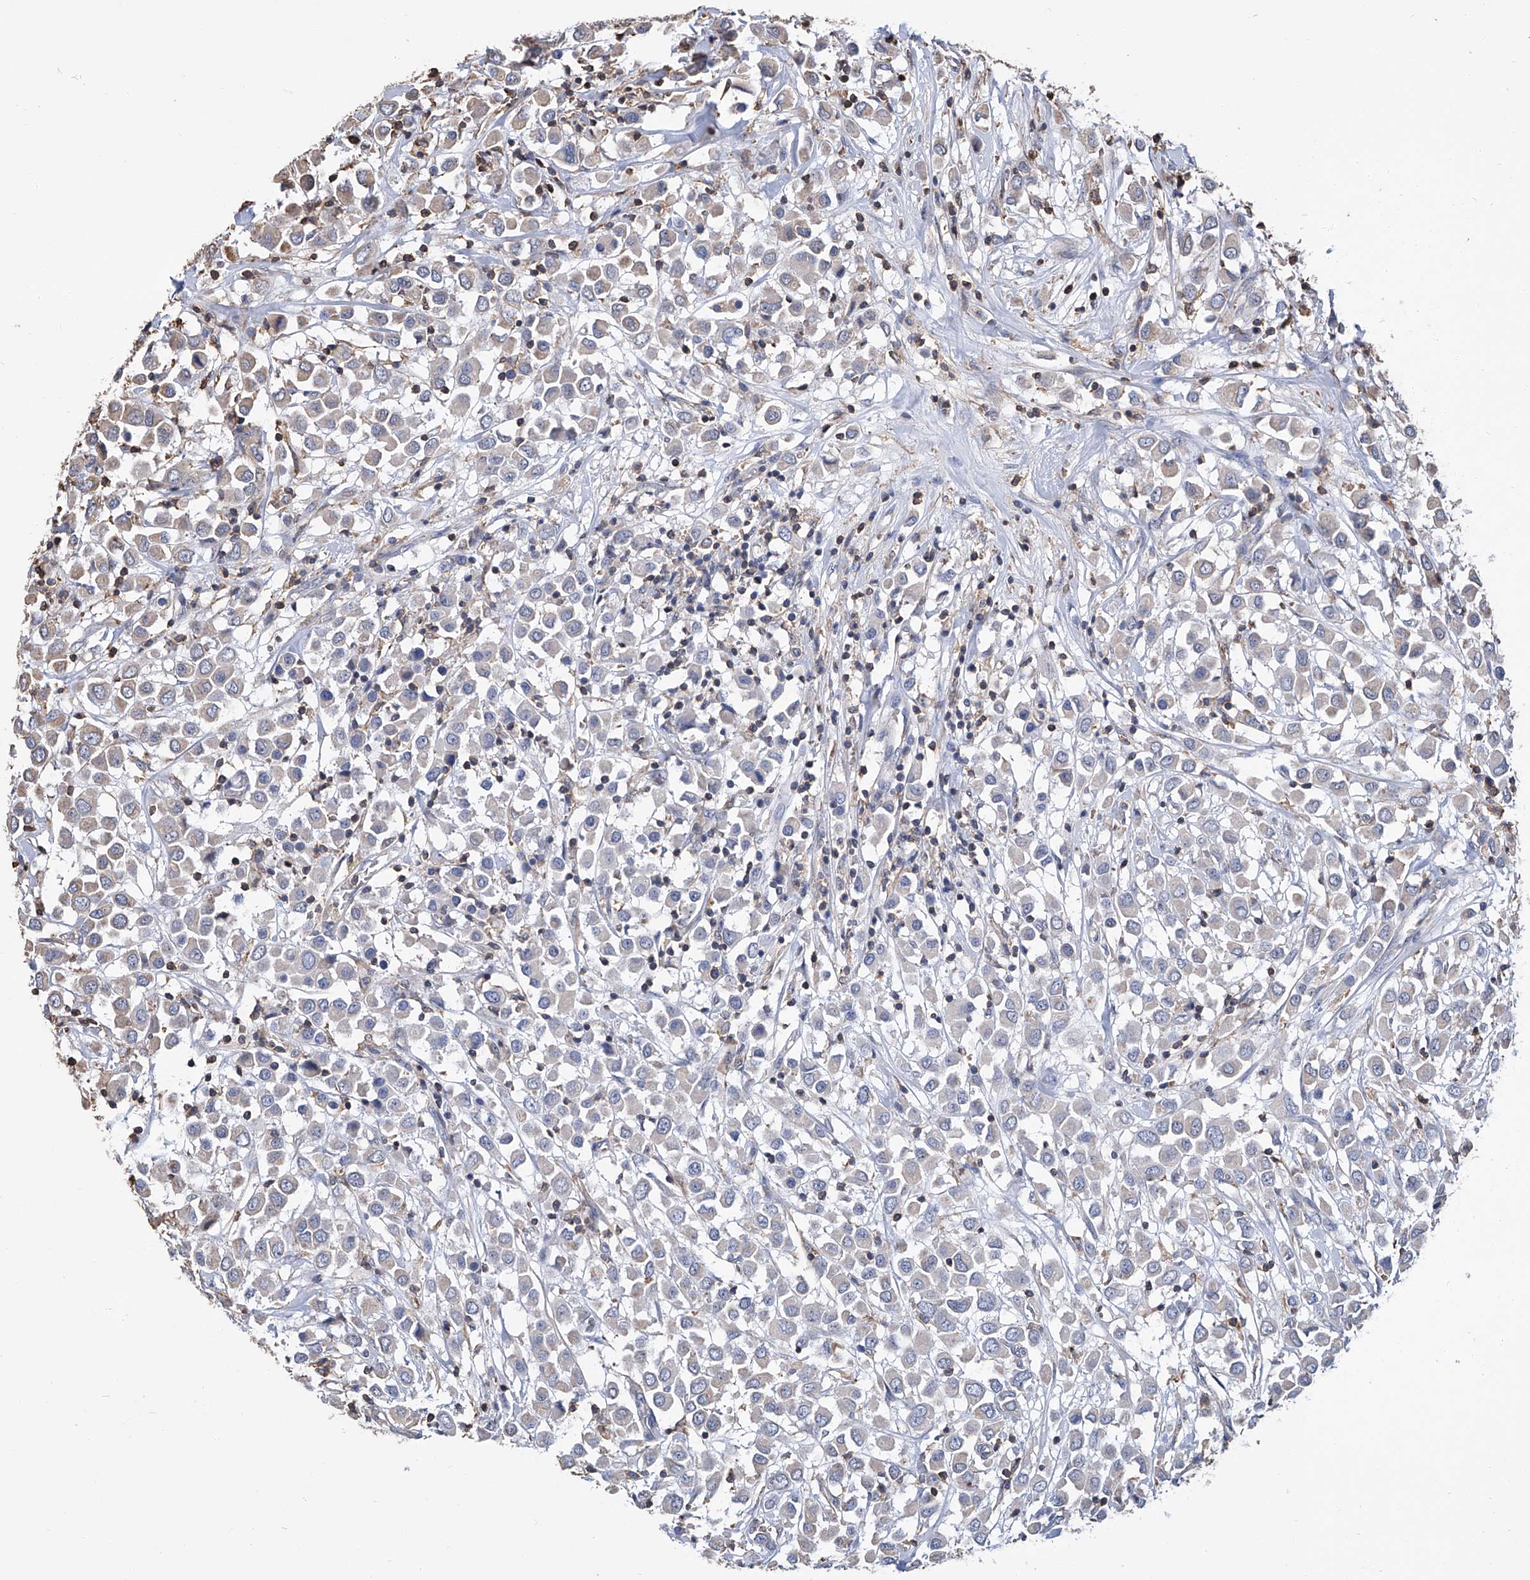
{"staining": {"intensity": "negative", "quantity": "none", "location": "none"}, "tissue": "breast cancer", "cell_type": "Tumor cells", "image_type": "cancer", "snomed": [{"axis": "morphology", "description": "Duct carcinoma"}, {"axis": "topography", "description": "Breast"}], "caption": "Protein analysis of breast cancer (infiltrating ductal carcinoma) shows no significant positivity in tumor cells.", "gene": "GPT", "patient": {"sex": "female", "age": 61}}